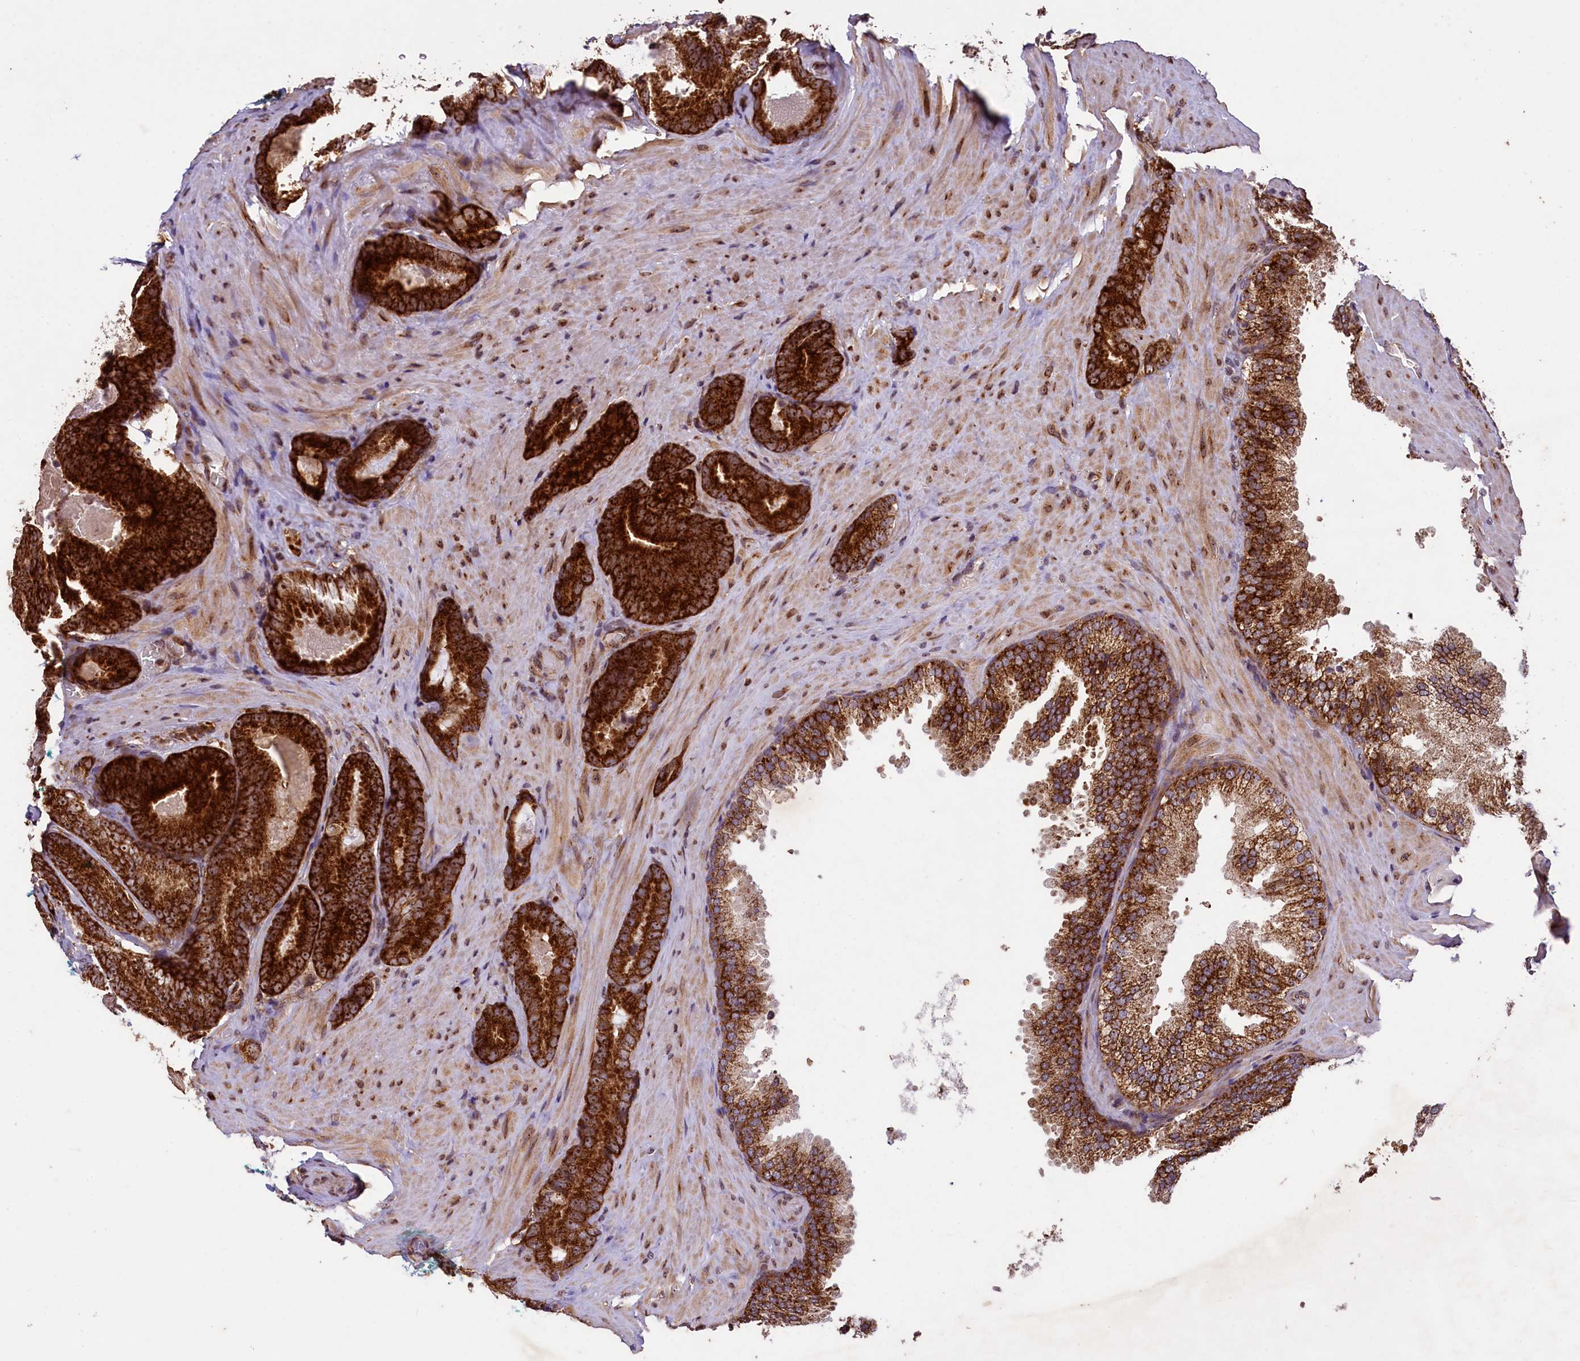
{"staining": {"intensity": "strong", "quantity": ">75%", "location": "cytoplasmic/membranous,nuclear"}, "tissue": "prostate cancer", "cell_type": "Tumor cells", "image_type": "cancer", "snomed": [{"axis": "morphology", "description": "Adenocarcinoma, High grade"}, {"axis": "topography", "description": "Prostate"}], "caption": "Prostate adenocarcinoma (high-grade) stained with a protein marker reveals strong staining in tumor cells.", "gene": "LARP4", "patient": {"sex": "male", "age": 66}}